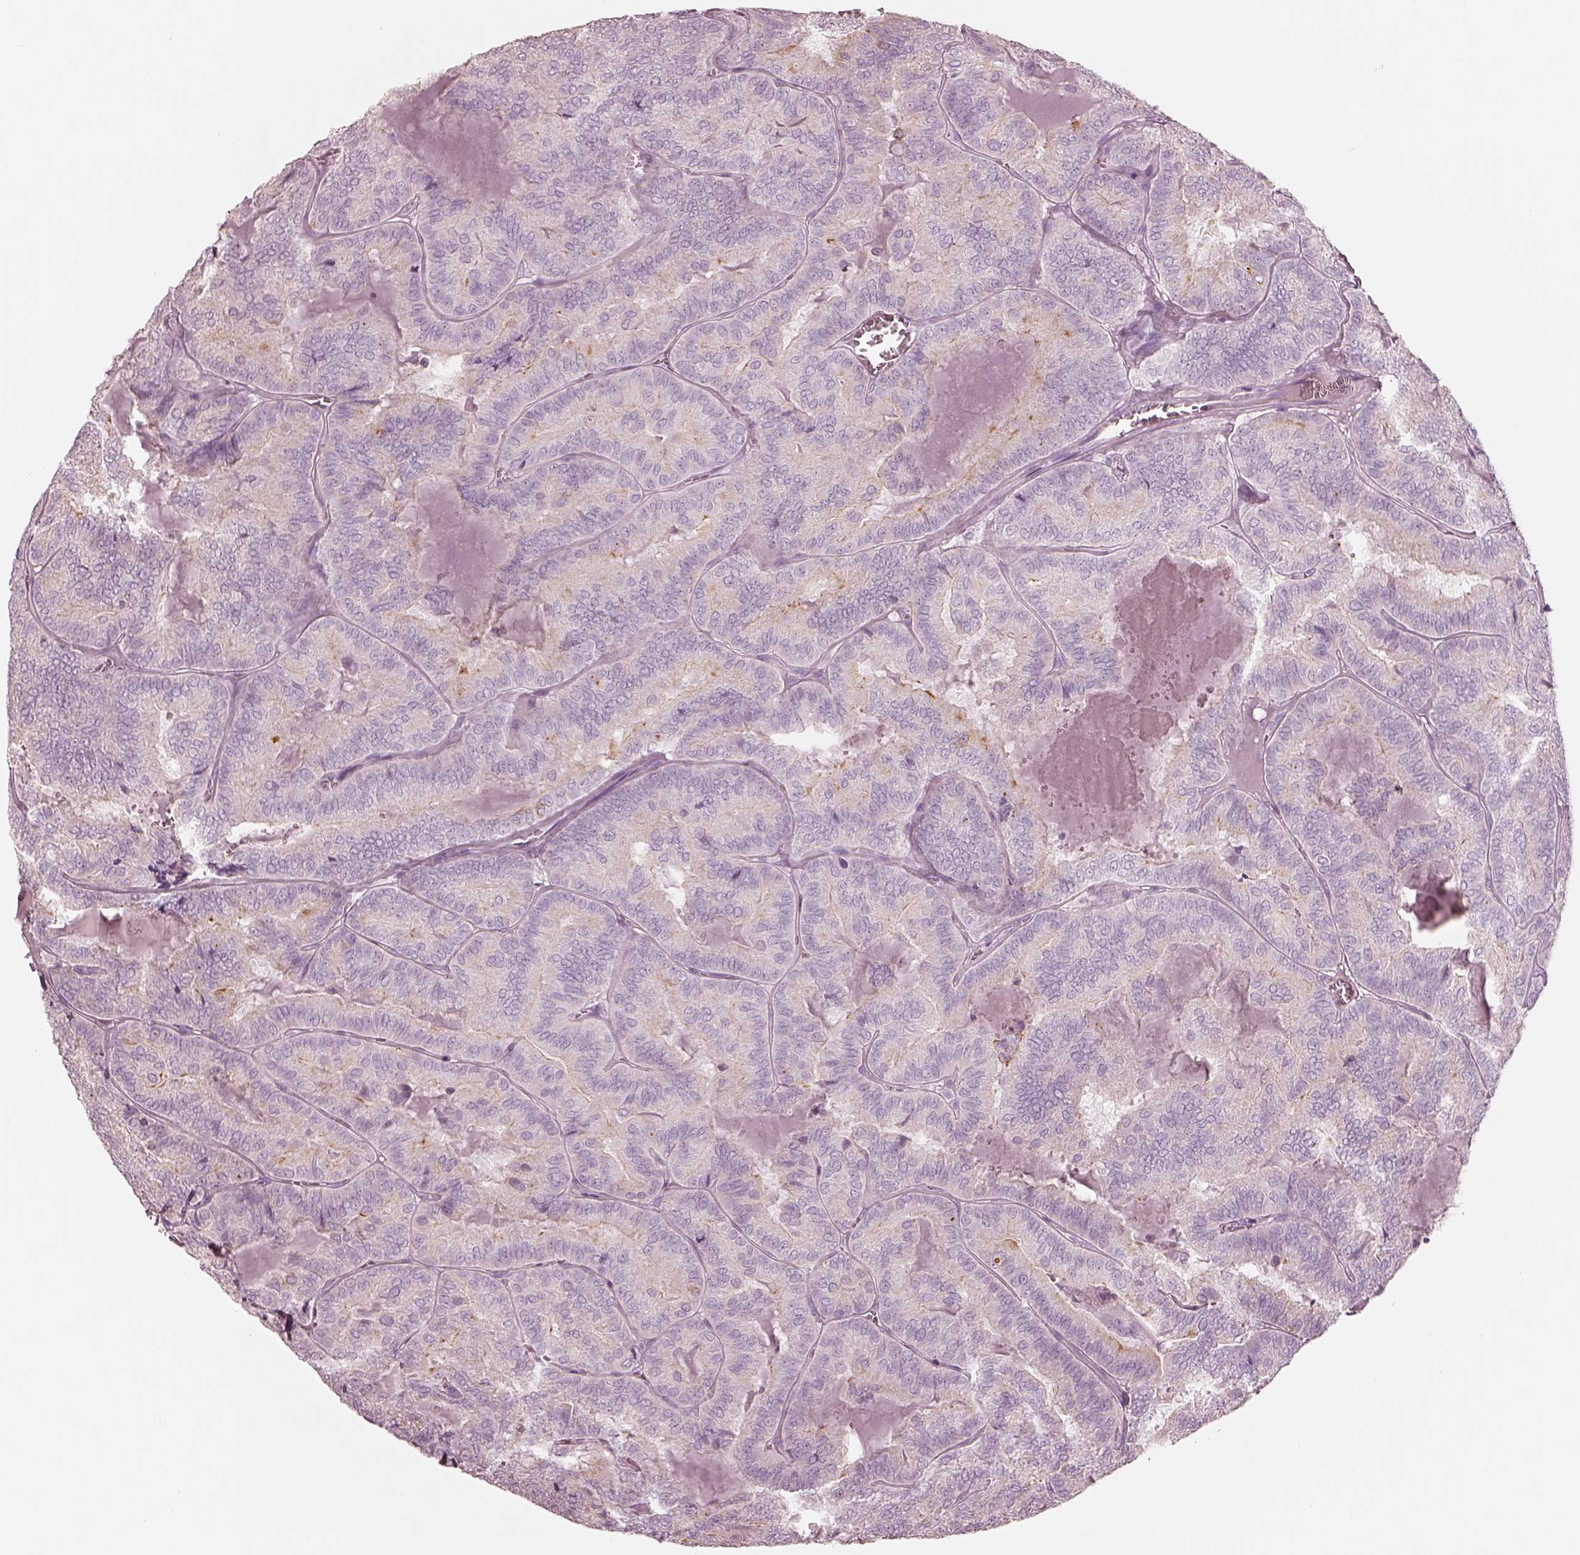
{"staining": {"intensity": "negative", "quantity": "none", "location": "none"}, "tissue": "thyroid cancer", "cell_type": "Tumor cells", "image_type": "cancer", "snomed": [{"axis": "morphology", "description": "Papillary adenocarcinoma, NOS"}, {"axis": "topography", "description": "Thyroid gland"}], "caption": "A micrograph of thyroid cancer stained for a protein shows no brown staining in tumor cells.", "gene": "PON3", "patient": {"sex": "female", "age": 75}}